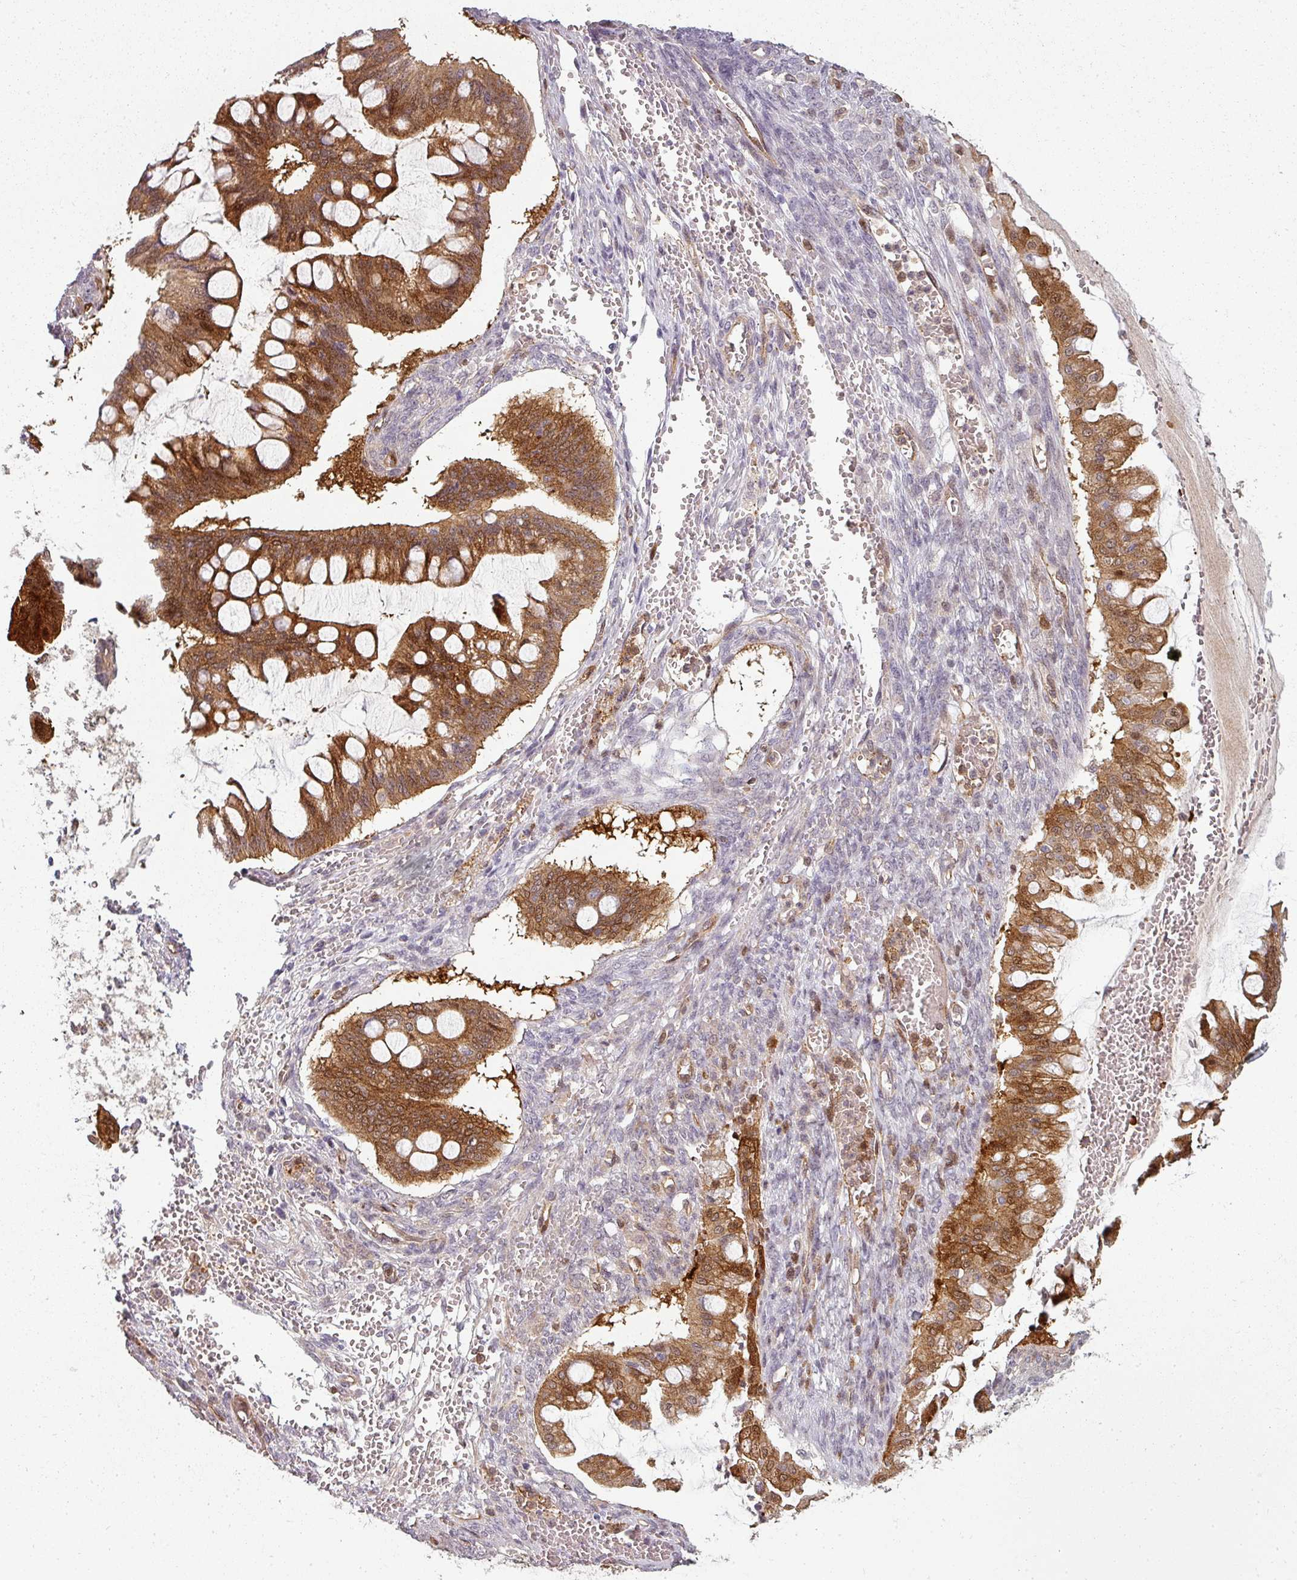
{"staining": {"intensity": "strong", "quantity": ">75%", "location": "cytoplasmic/membranous"}, "tissue": "ovarian cancer", "cell_type": "Tumor cells", "image_type": "cancer", "snomed": [{"axis": "morphology", "description": "Cystadenocarcinoma, mucinous, NOS"}, {"axis": "topography", "description": "Ovary"}], "caption": "Ovarian cancer (mucinous cystadenocarcinoma) stained with a brown dye exhibits strong cytoplasmic/membranous positive staining in about >75% of tumor cells.", "gene": "CLIC1", "patient": {"sex": "female", "age": 73}}